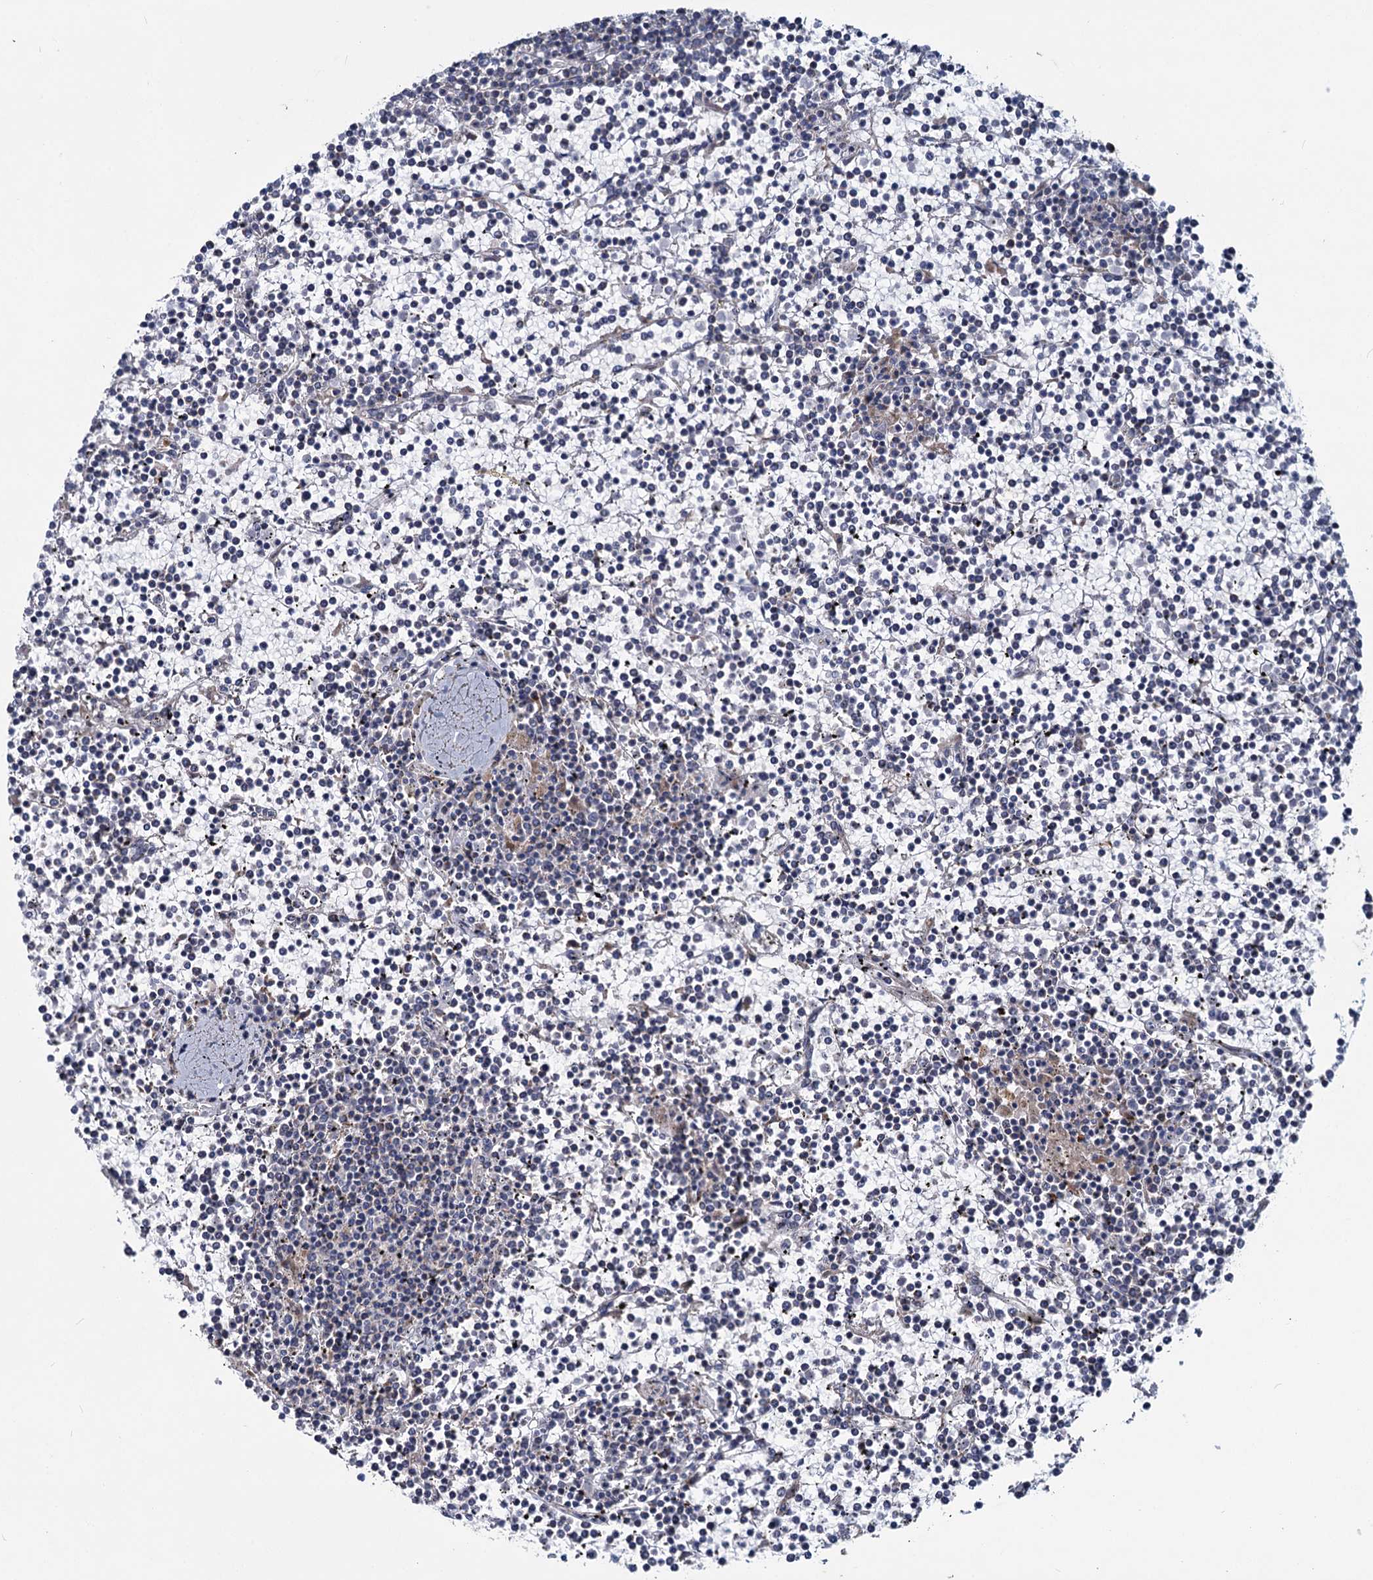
{"staining": {"intensity": "negative", "quantity": "none", "location": "none"}, "tissue": "lymphoma", "cell_type": "Tumor cells", "image_type": "cancer", "snomed": [{"axis": "morphology", "description": "Malignant lymphoma, non-Hodgkin's type, Low grade"}, {"axis": "topography", "description": "Spleen"}], "caption": "Tumor cells are negative for brown protein staining in lymphoma.", "gene": "ADCY2", "patient": {"sex": "female", "age": 19}}